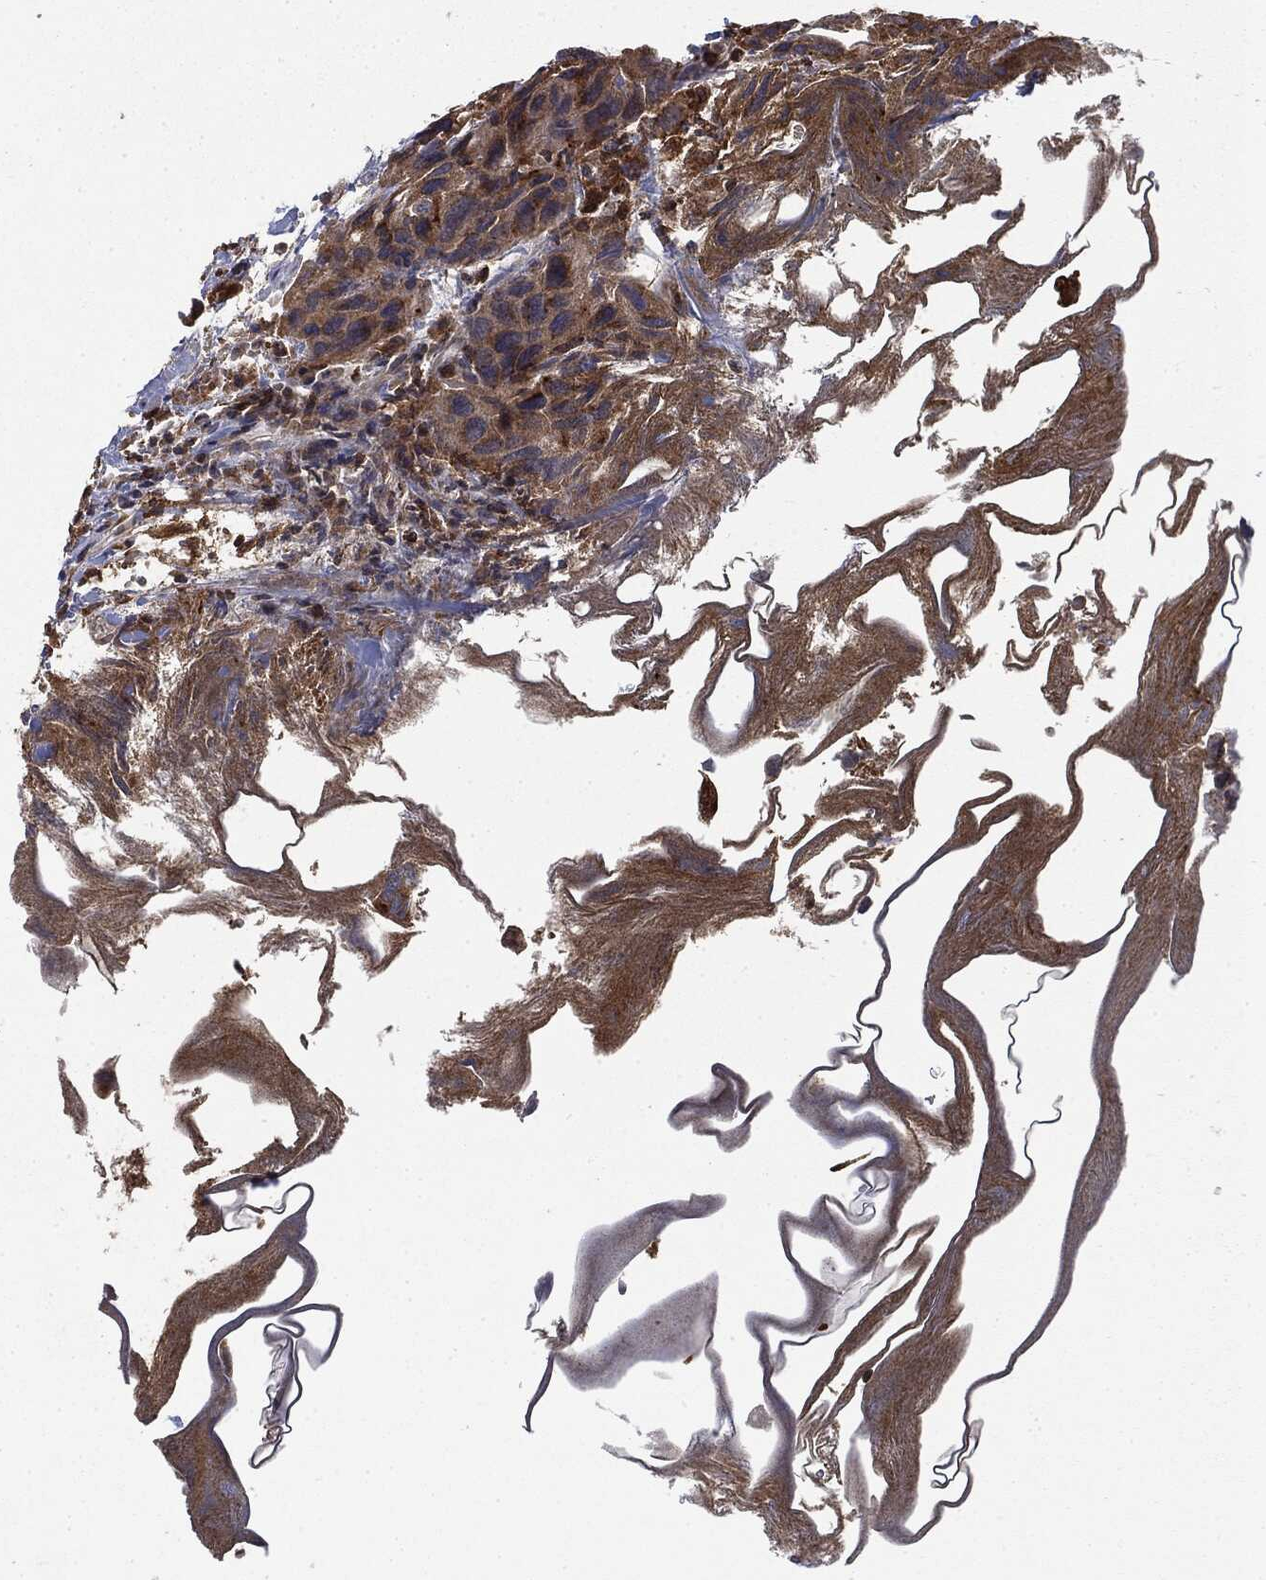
{"staining": {"intensity": "moderate", "quantity": ">75%", "location": "cytoplasmic/membranous"}, "tissue": "urothelial cancer", "cell_type": "Tumor cells", "image_type": "cancer", "snomed": [{"axis": "morphology", "description": "Urothelial carcinoma, High grade"}, {"axis": "topography", "description": "Urinary bladder"}], "caption": "Urothelial carcinoma (high-grade) tissue shows moderate cytoplasmic/membranous staining in about >75% of tumor cells, visualized by immunohistochemistry.", "gene": "SNX5", "patient": {"sex": "male", "age": 79}}